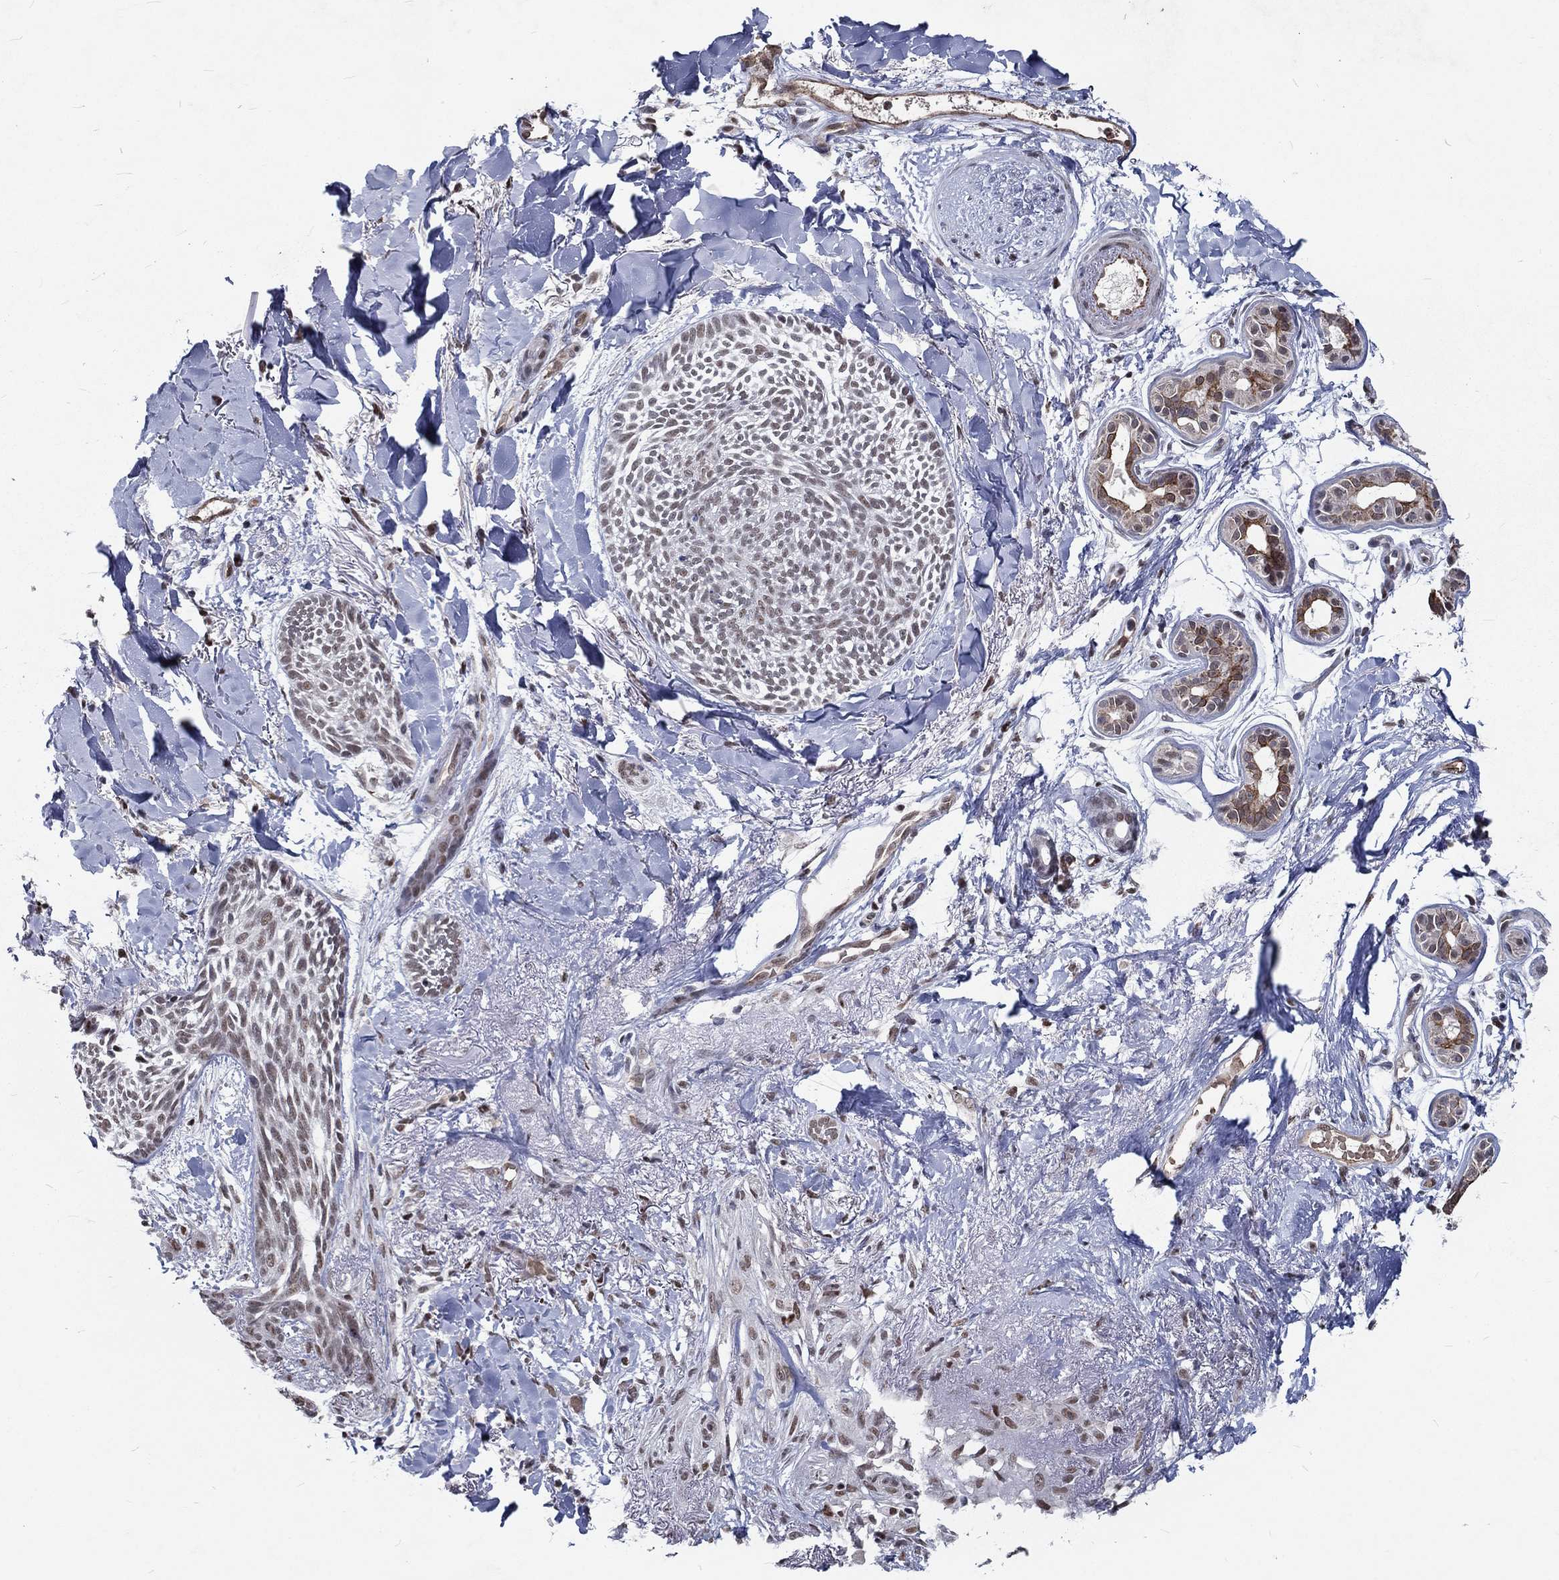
{"staining": {"intensity": "weak", "quantity": "<25%", "location": "nuclear"}, "tissue": "skin cancer", "cell_type": "Tumor cells", "image_type": "cancer", "snomed": [{"axis": "morphology", "description": "Normal tissue, NOS"}, {"axis": "morphology", "description": "Basal cell carcinoma"}, {"axis": "topography", "description": "Skin"}], "caption": "Tumor cells show no significant expression in basal cell carcinoma (skin). The staining is performed using DAB (3,3'-diaminobenzidine) brown chromogen with nuclei counter-stained in using hematoxylin.", "gene": "ZBED1", "patient": {"sex": "male", "age": 84}}